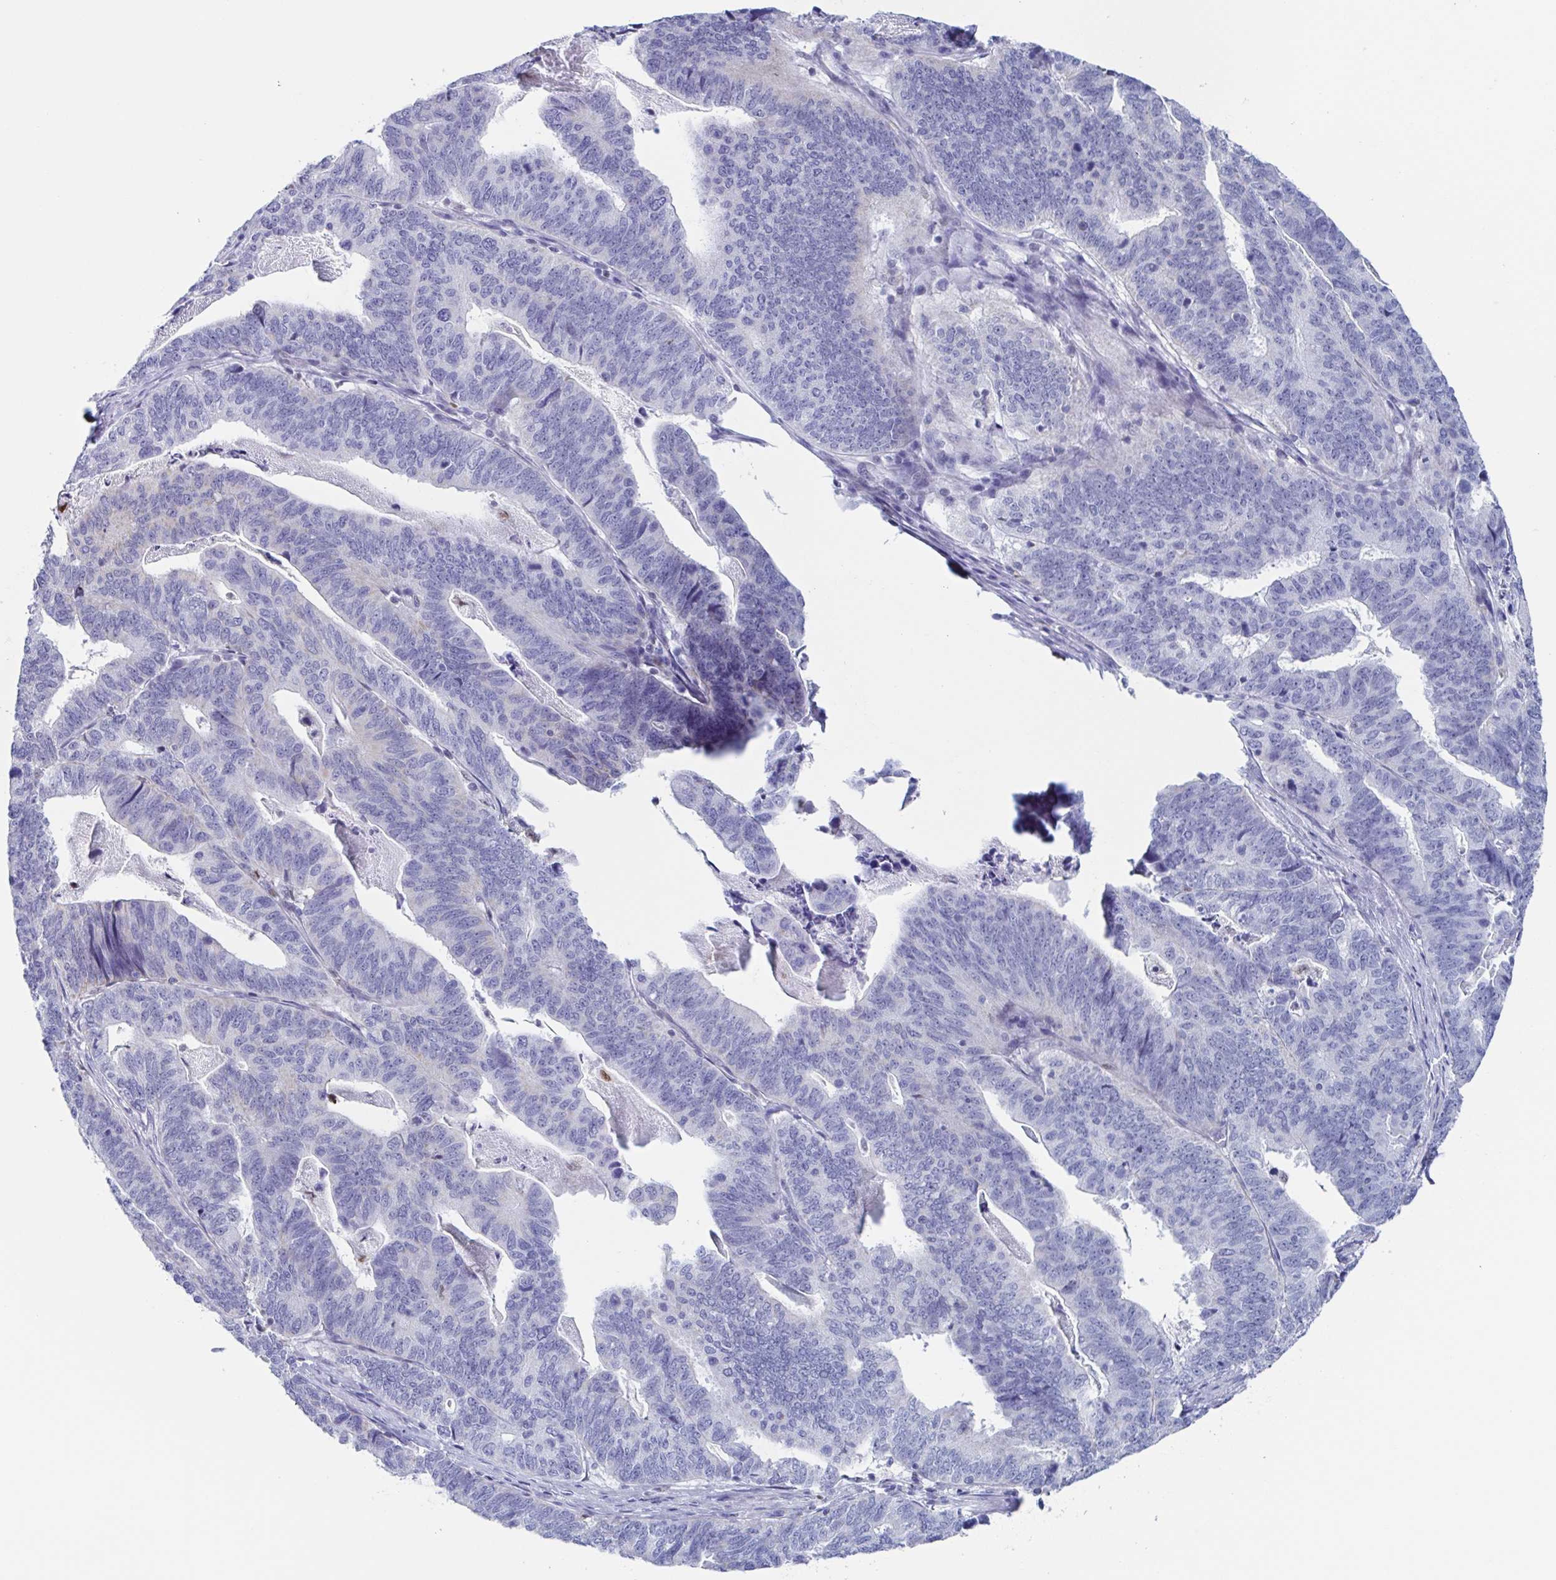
{"staining": {"intensity": "negative", "quantity": "none", "location": "none"}, "tissue": "stomach cancer", "cell_type": "Tumor cells", "image_type": "cancer", "snomed": [{"axis": "morphology", "description": "Adenocarcinoma, NOS"}, {"axis": "topography", "description": "Stomach, upper"}], "caption": "IHC of stomach adenocarcinoma displays no staining in tumor cells.", "gene": "PBOV1", "patient": {"sex": "female", "age": 67}}